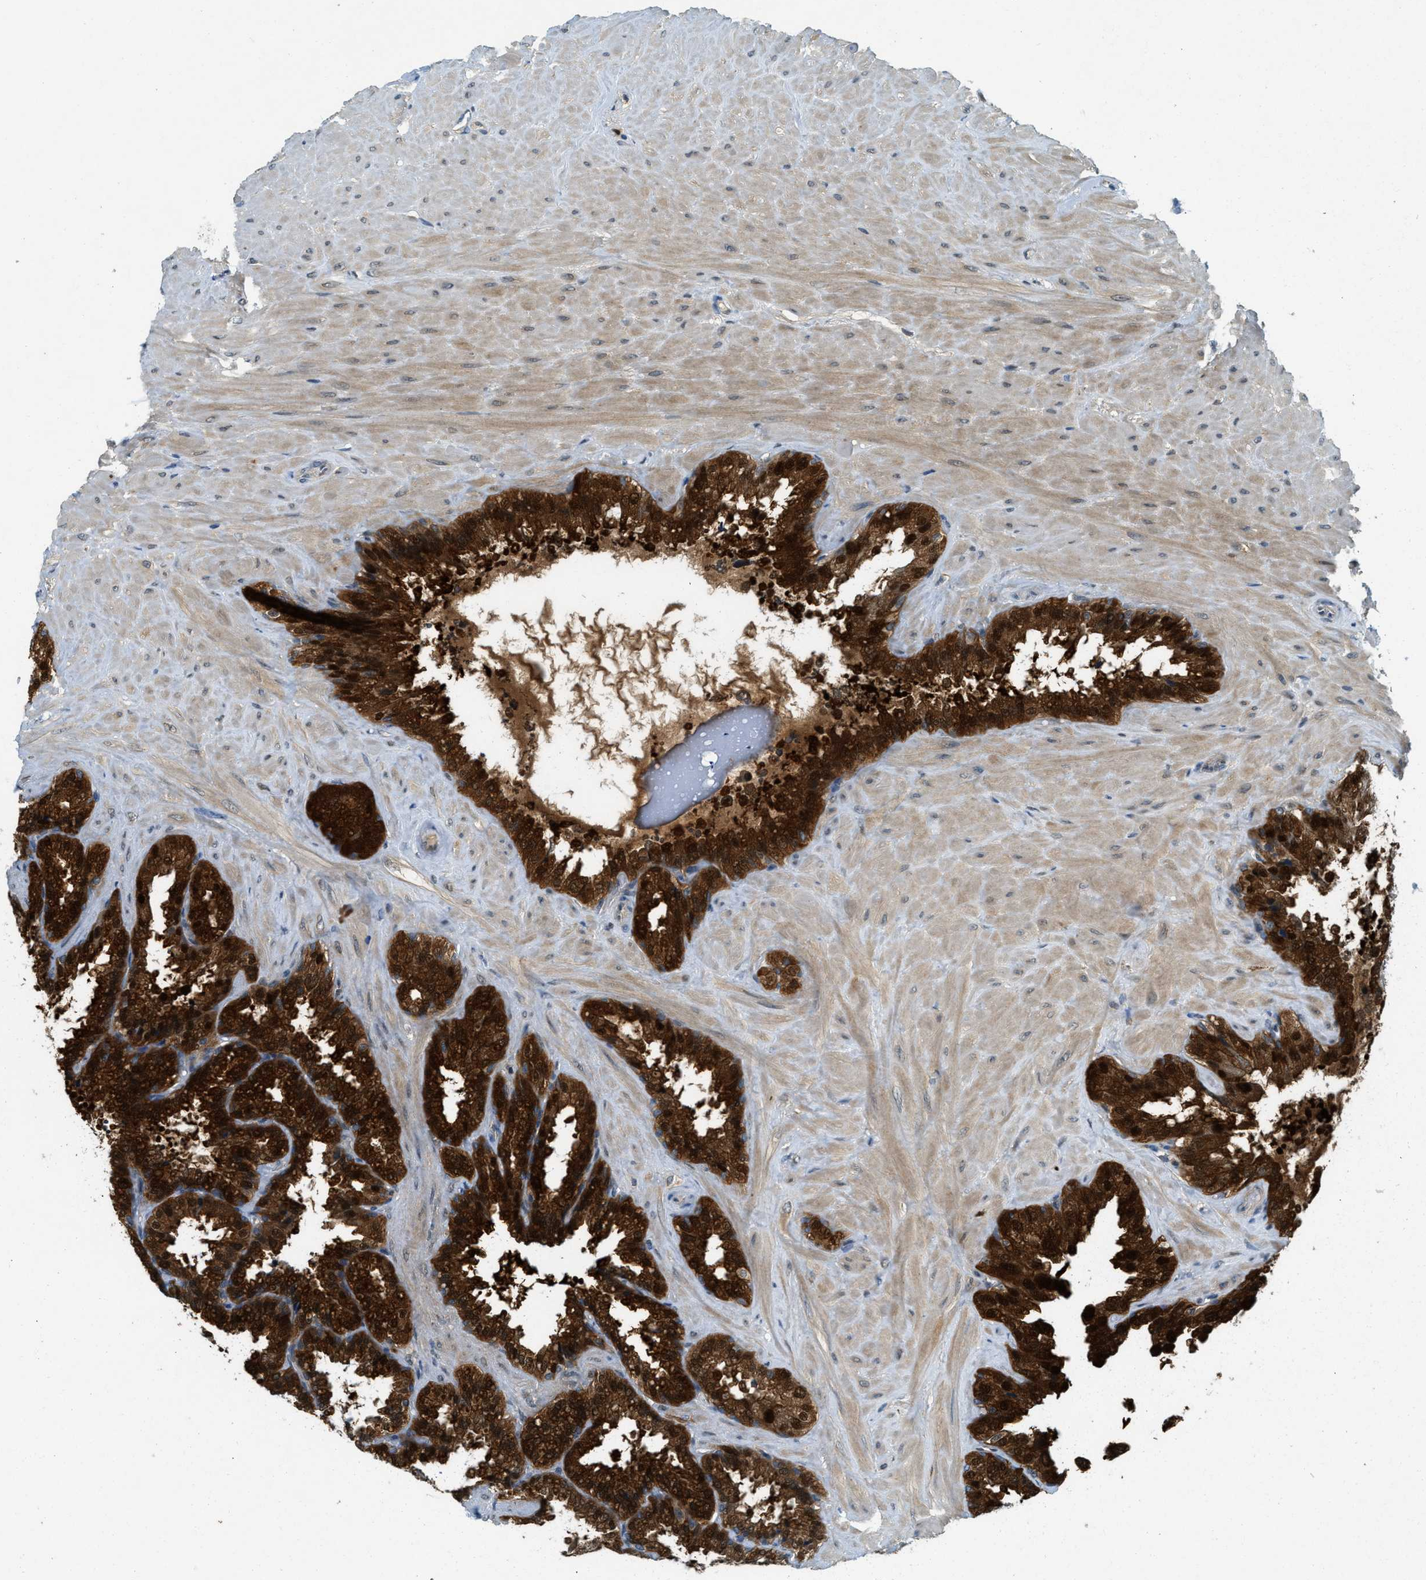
{"staining": {"intensity": "strong", "quantity": ">75%", "location": "cytoplasmic/membranous,nuclear"}, "tissue": "seminal vesicle", "cell_type": "Glandular cells", "image_type": "normal", "snomed": [{"axis": "morphology", "description": "Normal tissue, NOS"}, {"axis": "topography", "description": "Seminal veicle"}], "caption": "The histopathology image reveals staining of normal seminal vesicle, revealing strong cytoplasmic/membranous,nuclear protein expression (brown color) within glandular cells.", "gene": "GMPPB", "patient": {"sex": "male", "age": 46}}